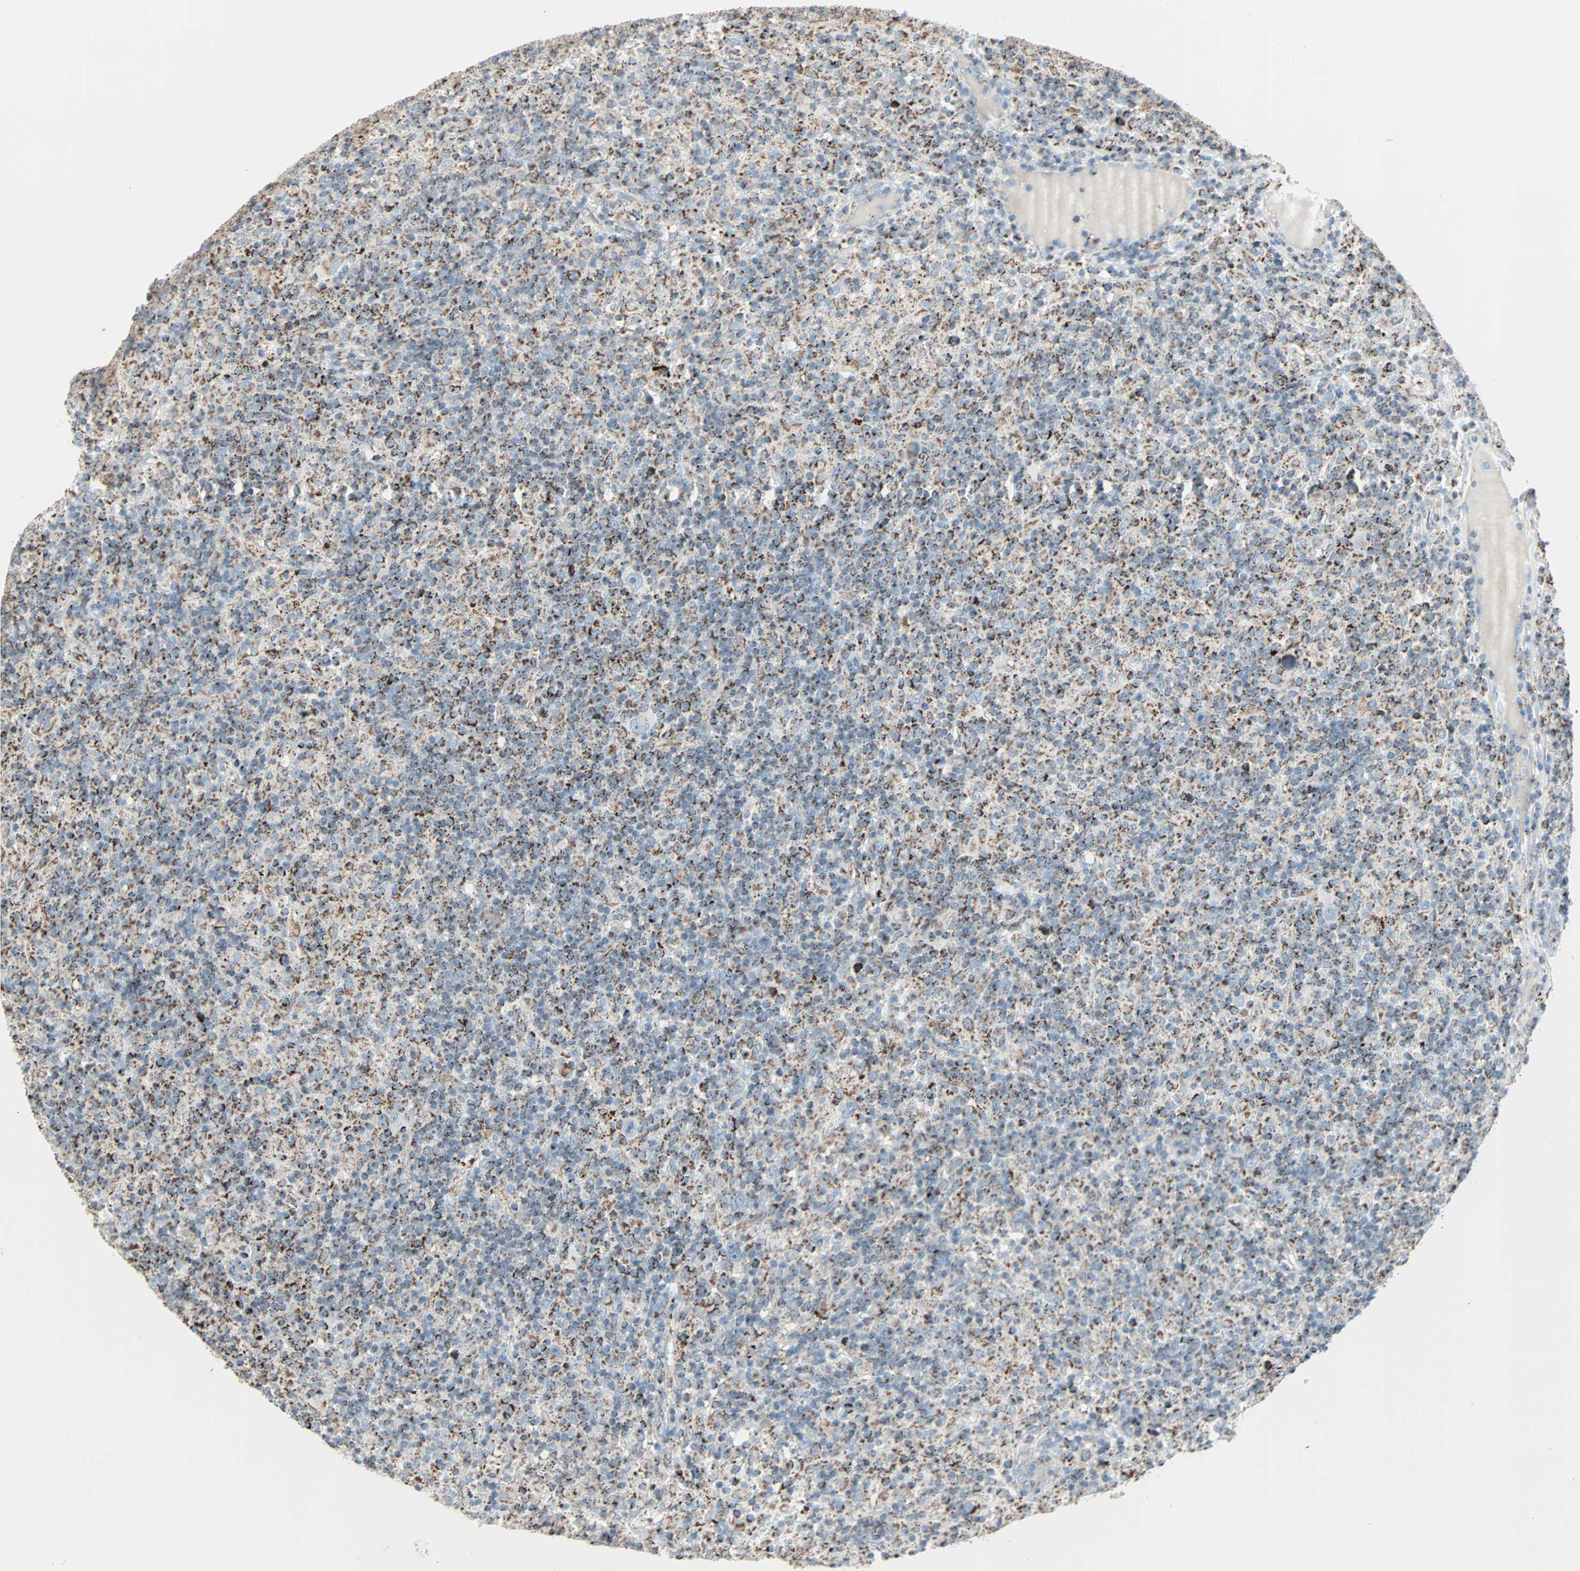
{"staining": {"intensity": "strong", "quantity": "25%-75%", "location": "cytoplasmic/membranous"}, "tissue": "lymphoma", "cell_type": "Tumor cells", "image_type": "cancer", "snomed": [{"axis": "morphology", "description": "Hodgkin's disease, NOS"}, {"axis": "topography", "description": "Lymph node"}], "caption": "Hodgkin's disease stained for a protein exhibits strong cytoplasmic/membranous positivity in tumor cells.", "gene": "IDH2", "patient": {"sex": "male", "age": 70}}